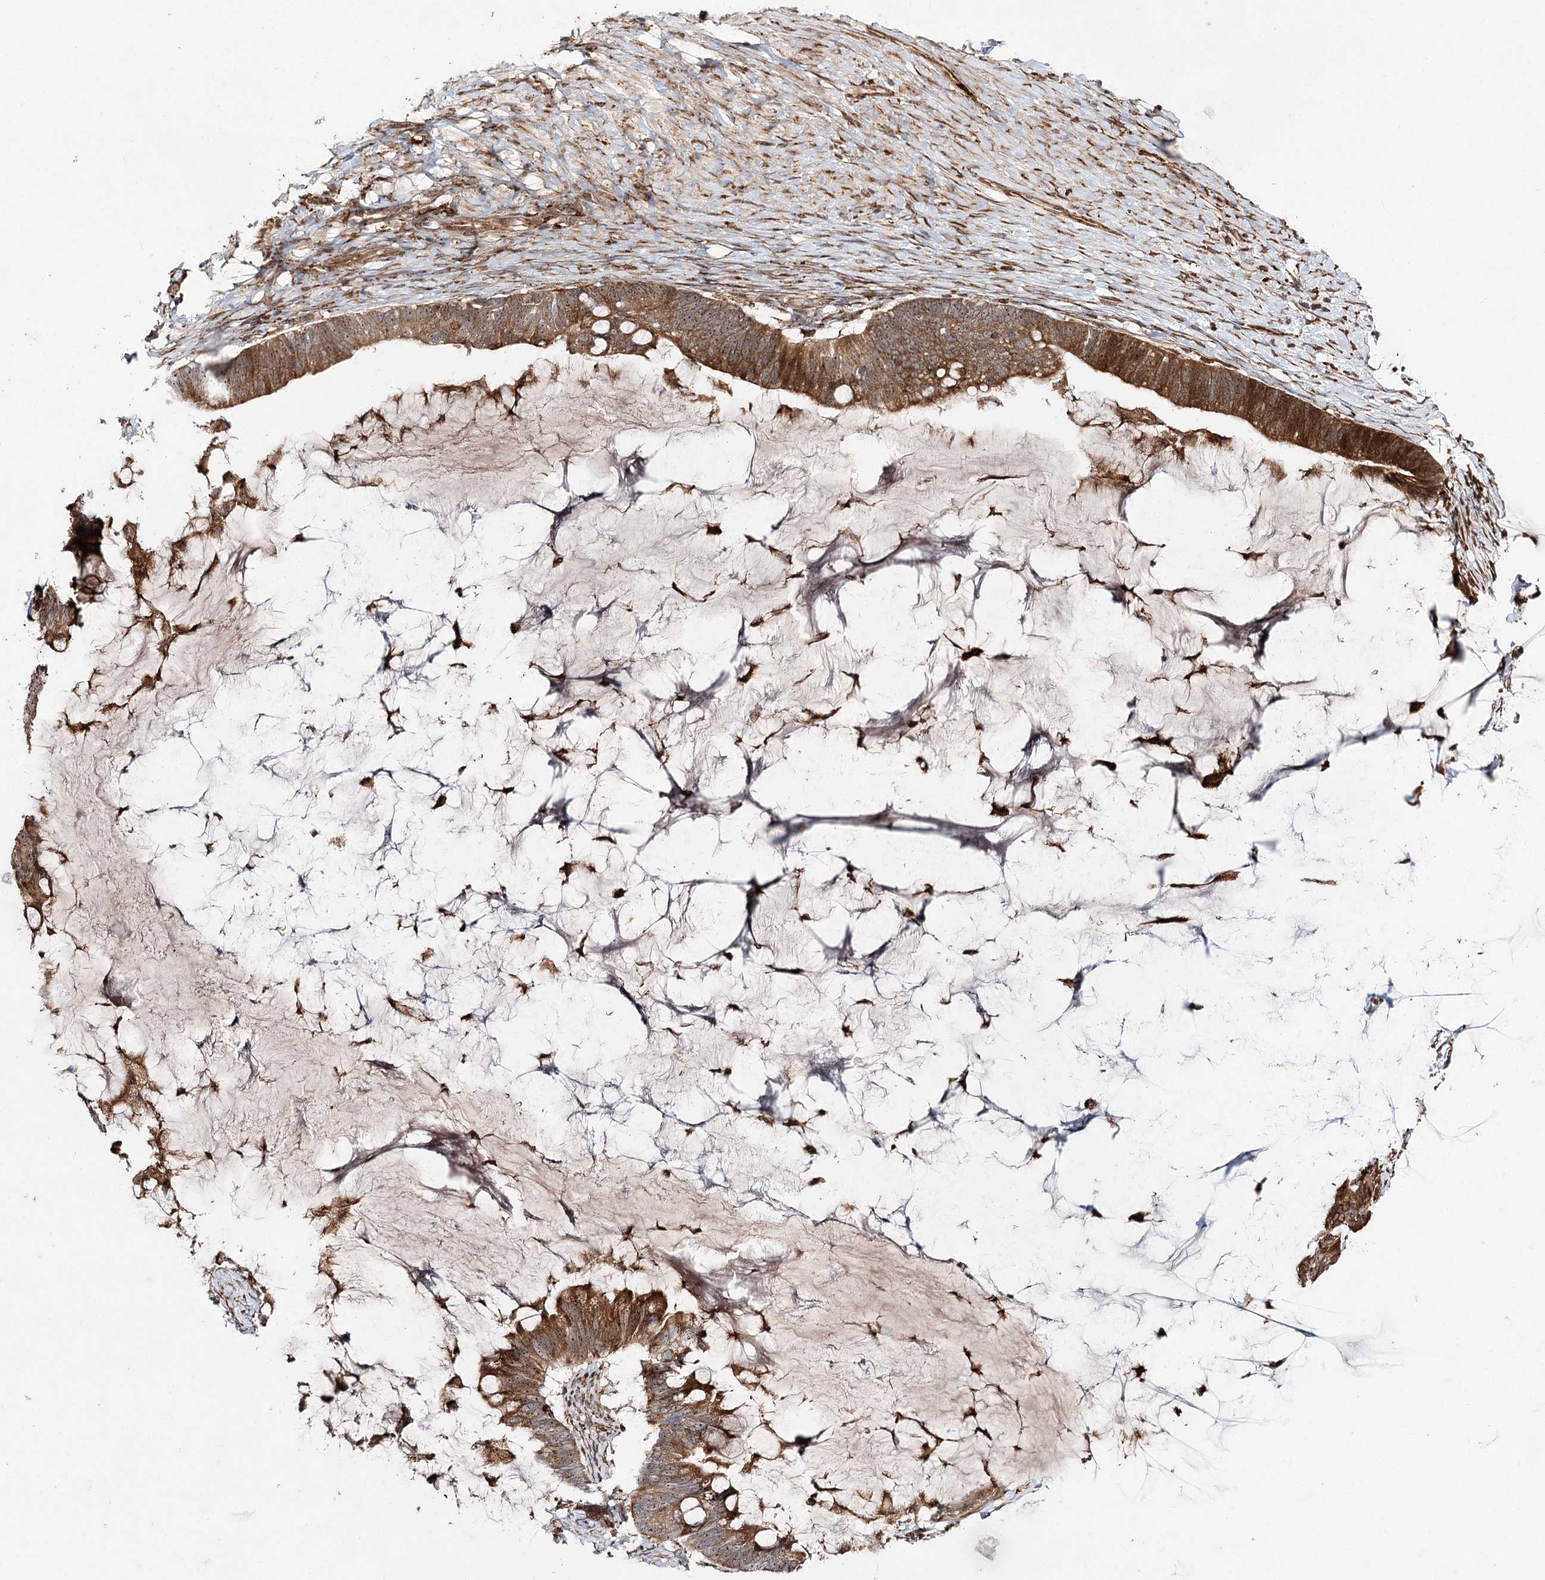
{"staining": {"intensity": "moderate", "quantity": ">75%", "location": "cytoplasmic/membranous,nuclear"}, "tissue": "ovarian cancer", "cell_type": "Tumor cells", "image_type": "cancer", "snomed": [{"axis": "morphology", "description": "Cystadenocarcinoma, mucinous, NOS"}, {"axis": "topography", "description": "Ovary"}], "caption": "A histopathology image of human ovarian cancer (mucinous cystadenocarcinoma) stained for a protein shows moderate cytoplasmic/membranous and nuclear brown staining in tumor cells.", "gene": "FANCL", "patient": {"sex": "female", "age": 61}}